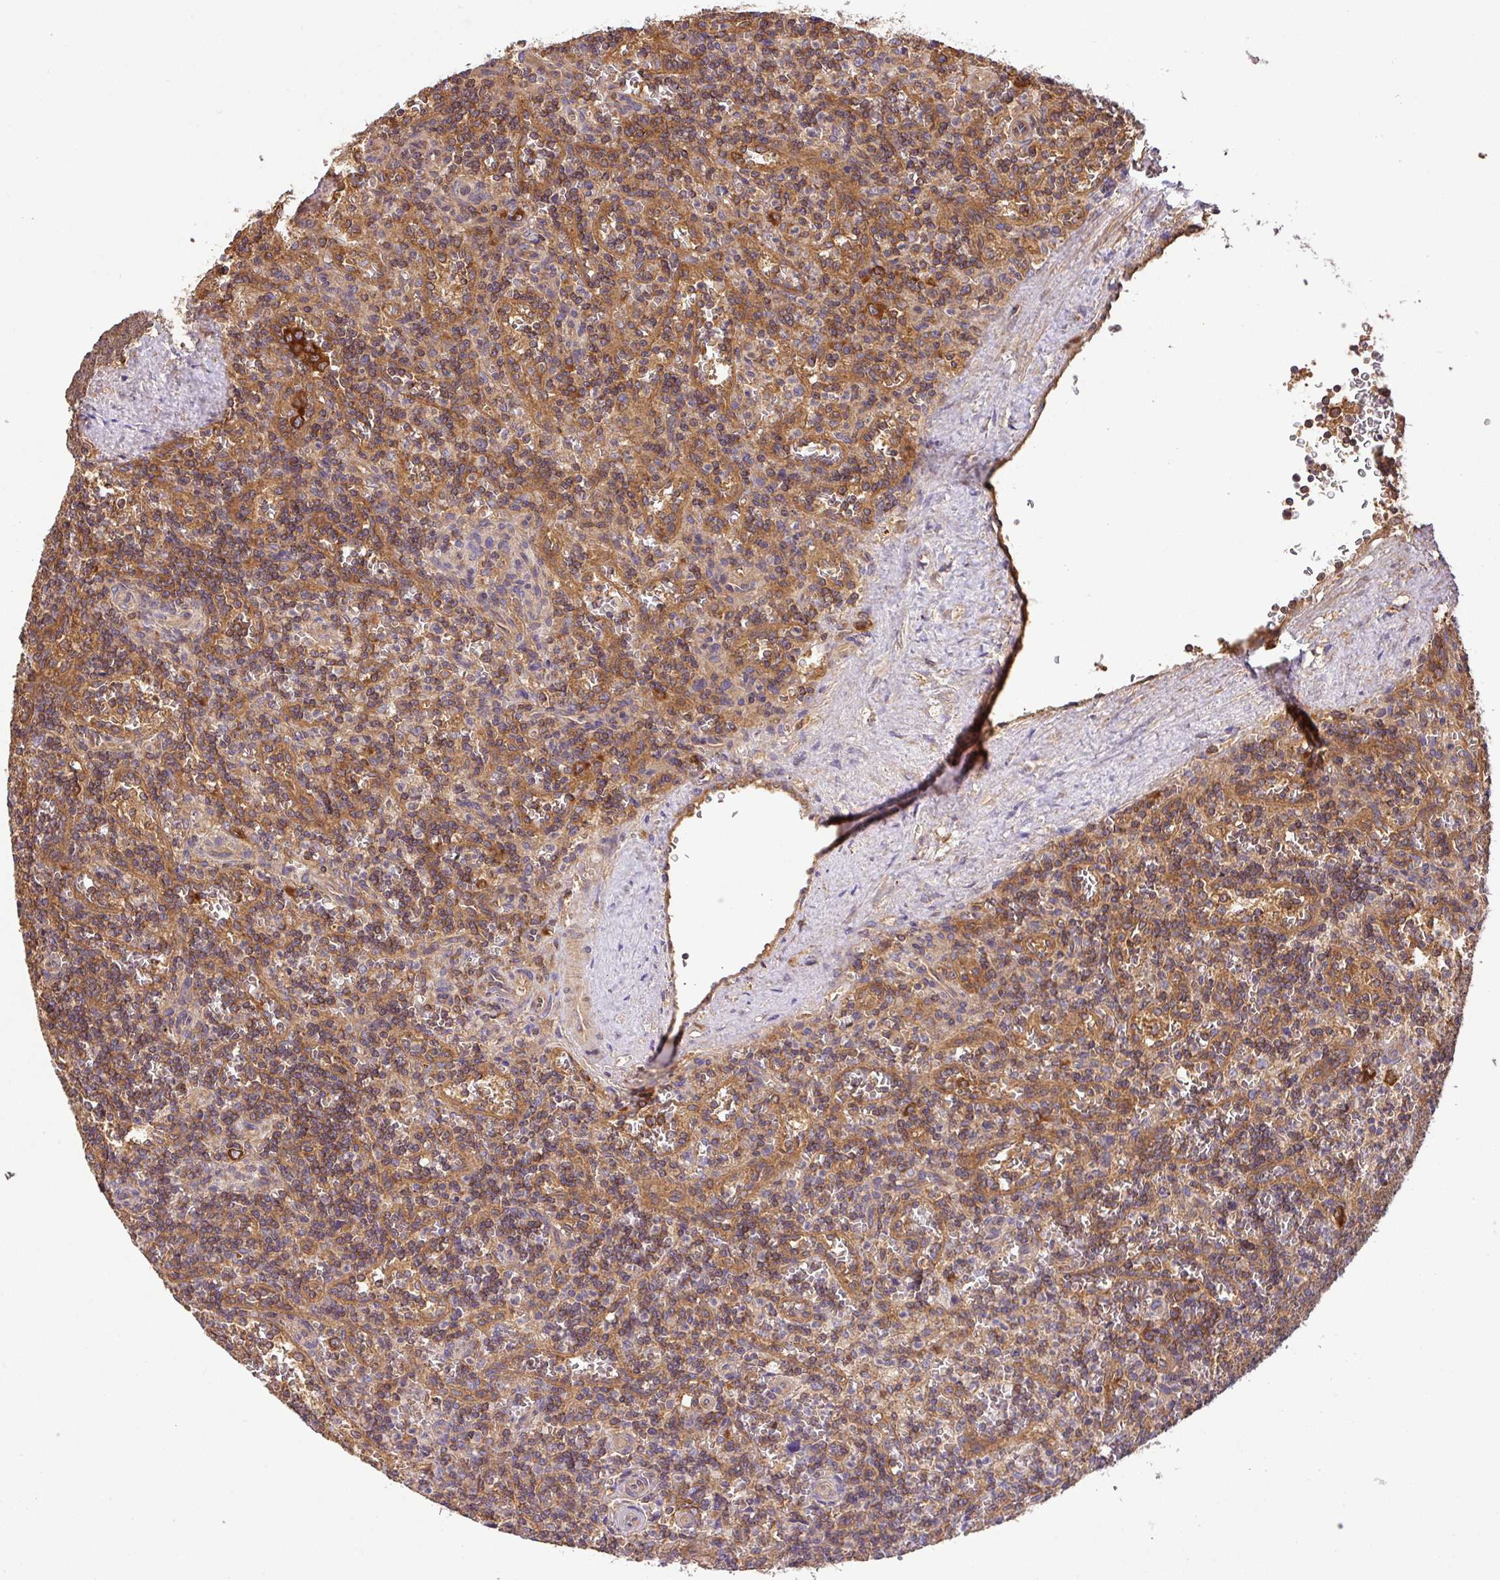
{"staining": {"intensity": "moderate", "quantity": "25%-75%", "location": "cytoplasmic/membranous"}, "tissue": "lymphoma", "cell_type": "Tumor cells", "image_type": "cancer", "snomed": [{"axis": "morphology", "description": "Malignant lymphoma, non-Hodgkin's type, Low grade"}, {"axis": "topography", "description": "Spleen"}], "caption": "Human malignant lymphoma, non-Hodgkin's type (low-grade) stained with a brown dye displays moderate cytoplasmic/membranous positive staining in approximately 25%-75% of tumor cells.", "gene": "GSPT1", "patient": {"sex": "male", "age": 73}}